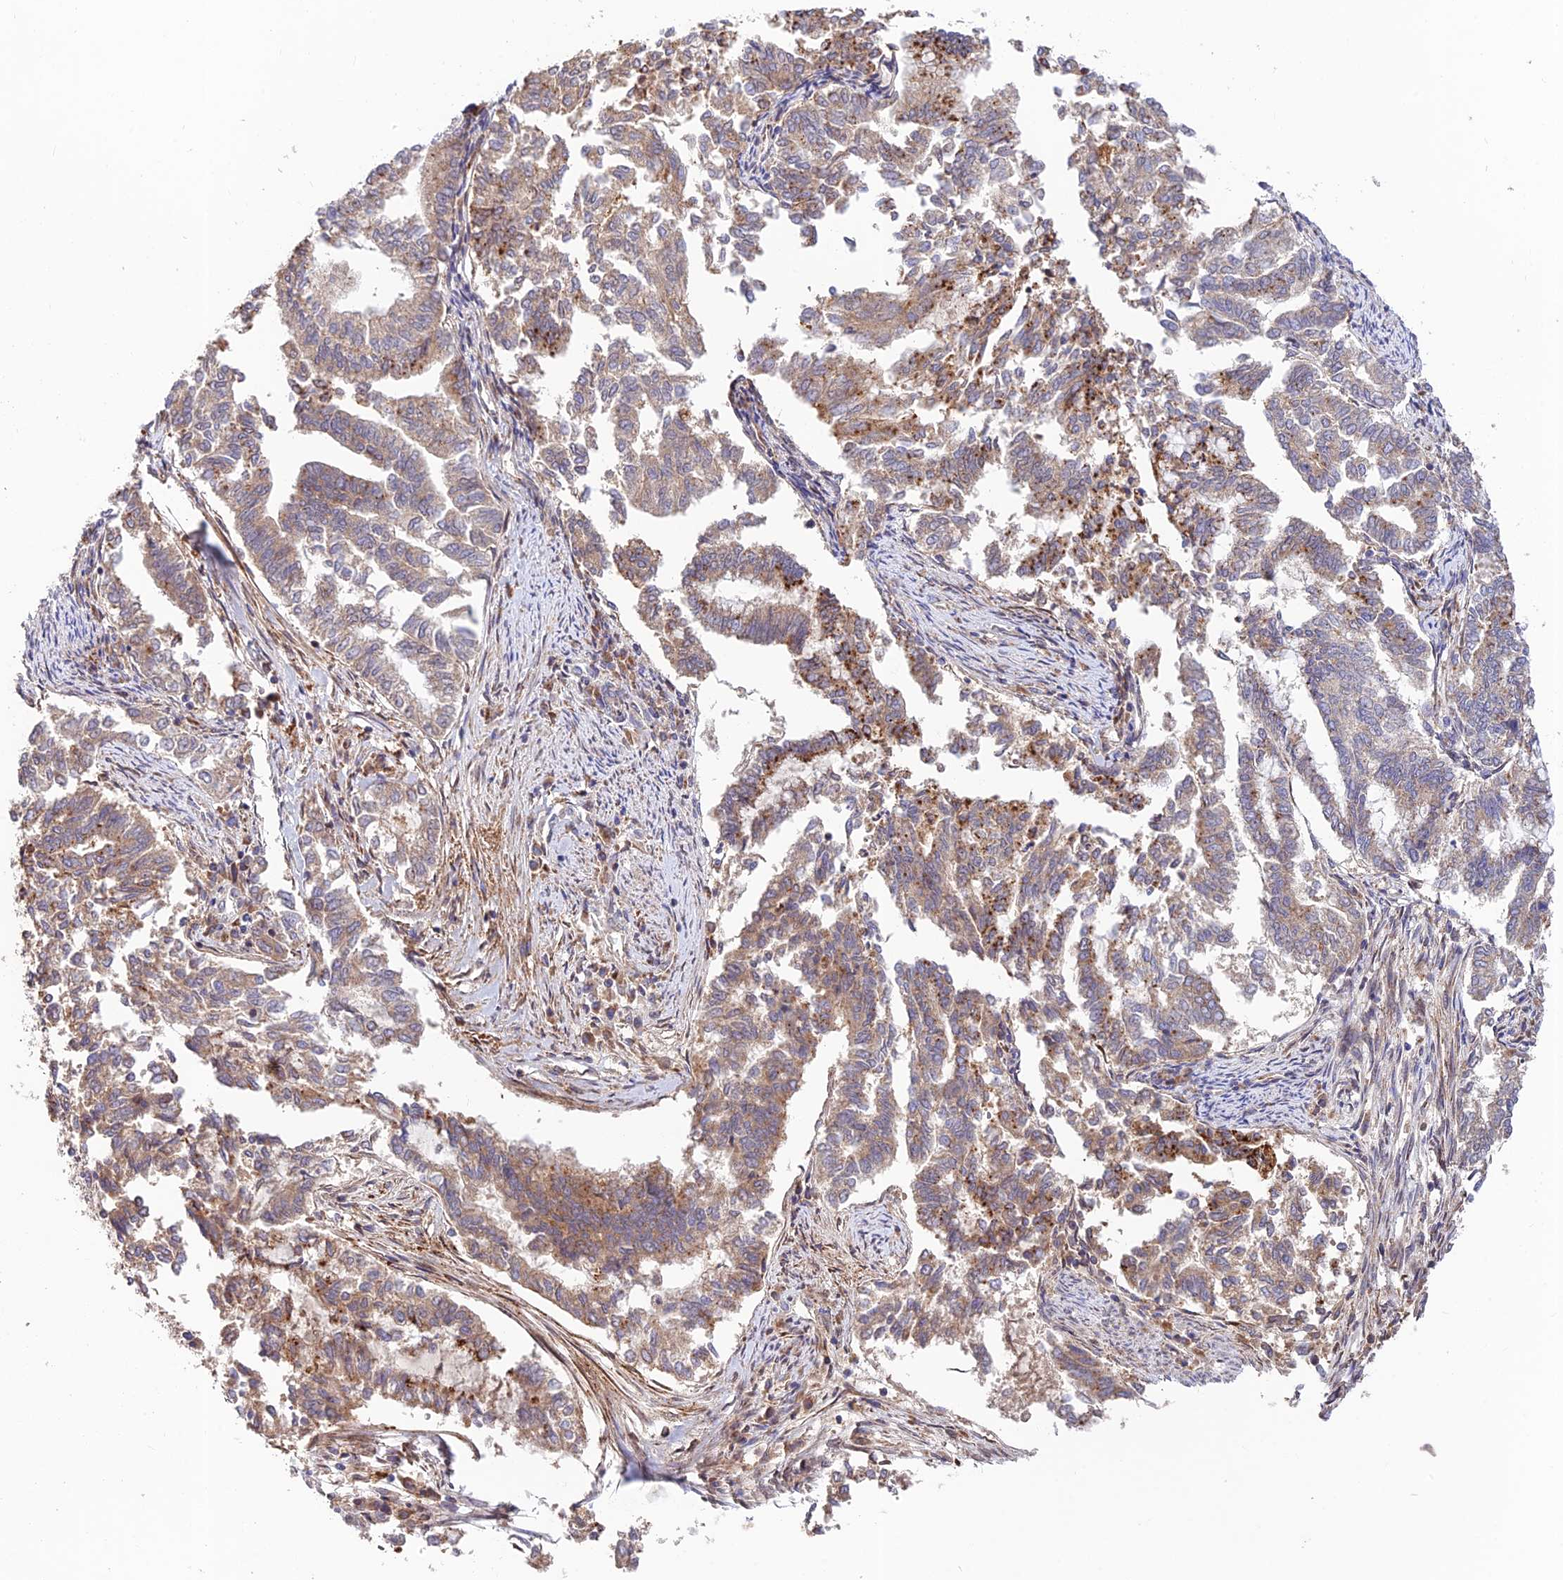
{"staining": {"intensity": "moderate", "quantity": "25%-75%", "location": "cytoplasmic/membranous"}, "tissue": "endometrial cancer", "cell_type": "Tumor cells", "image_type": "cancer", "snomed": [{"axis": "morphology", "description": "Adenocarcinoma, NOS"}, {"axis": "topography", "description": "Endometrium"}], "caption": "Approximately 25%-75% of tumor cells in endometrial cancer (adenocarcinoma) show moderate cytoplasmic/membranous protein staining as visualized by brown immunohistochemical staining.", "gene": "FUOM", "patient": {"sex": "female", "age": 79}}